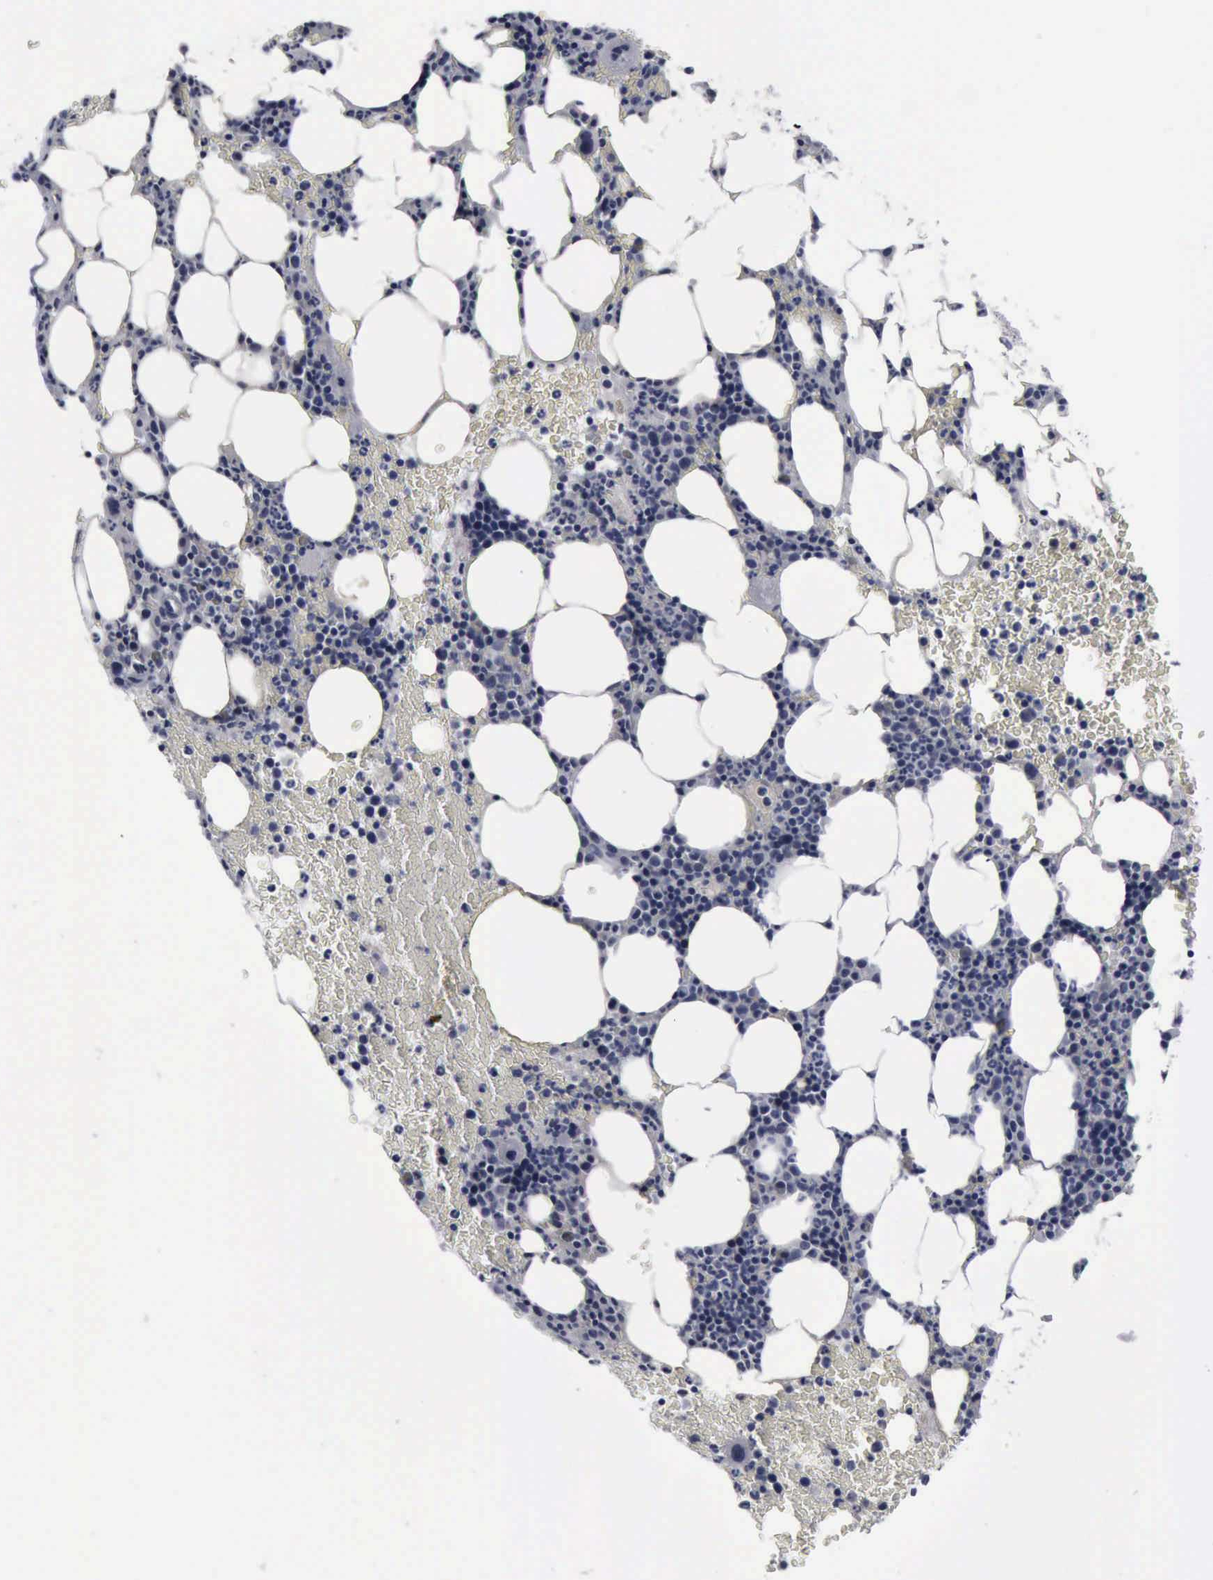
{"staining": {"intensity": "negative", "quantity": "none", "location": "none"}, "tissue": "bone marrow", "cell_type": "Hematopoietic cells", "image_type": "normal", "snomed": [{"axis": "morphology", "description": "Normal tissue, NOS"}, {"axis": "topography", "description": "Bone marrow"}], "caption": "Hematopoietic cells are negative for brown protein staining in unremarkable bone marrow. (Brightfield microscopy of DAB immunohistochemistry (IHC) at high magnification).", "gene": "MYO18B", "patient": {"sex": "female", "age": 53}}